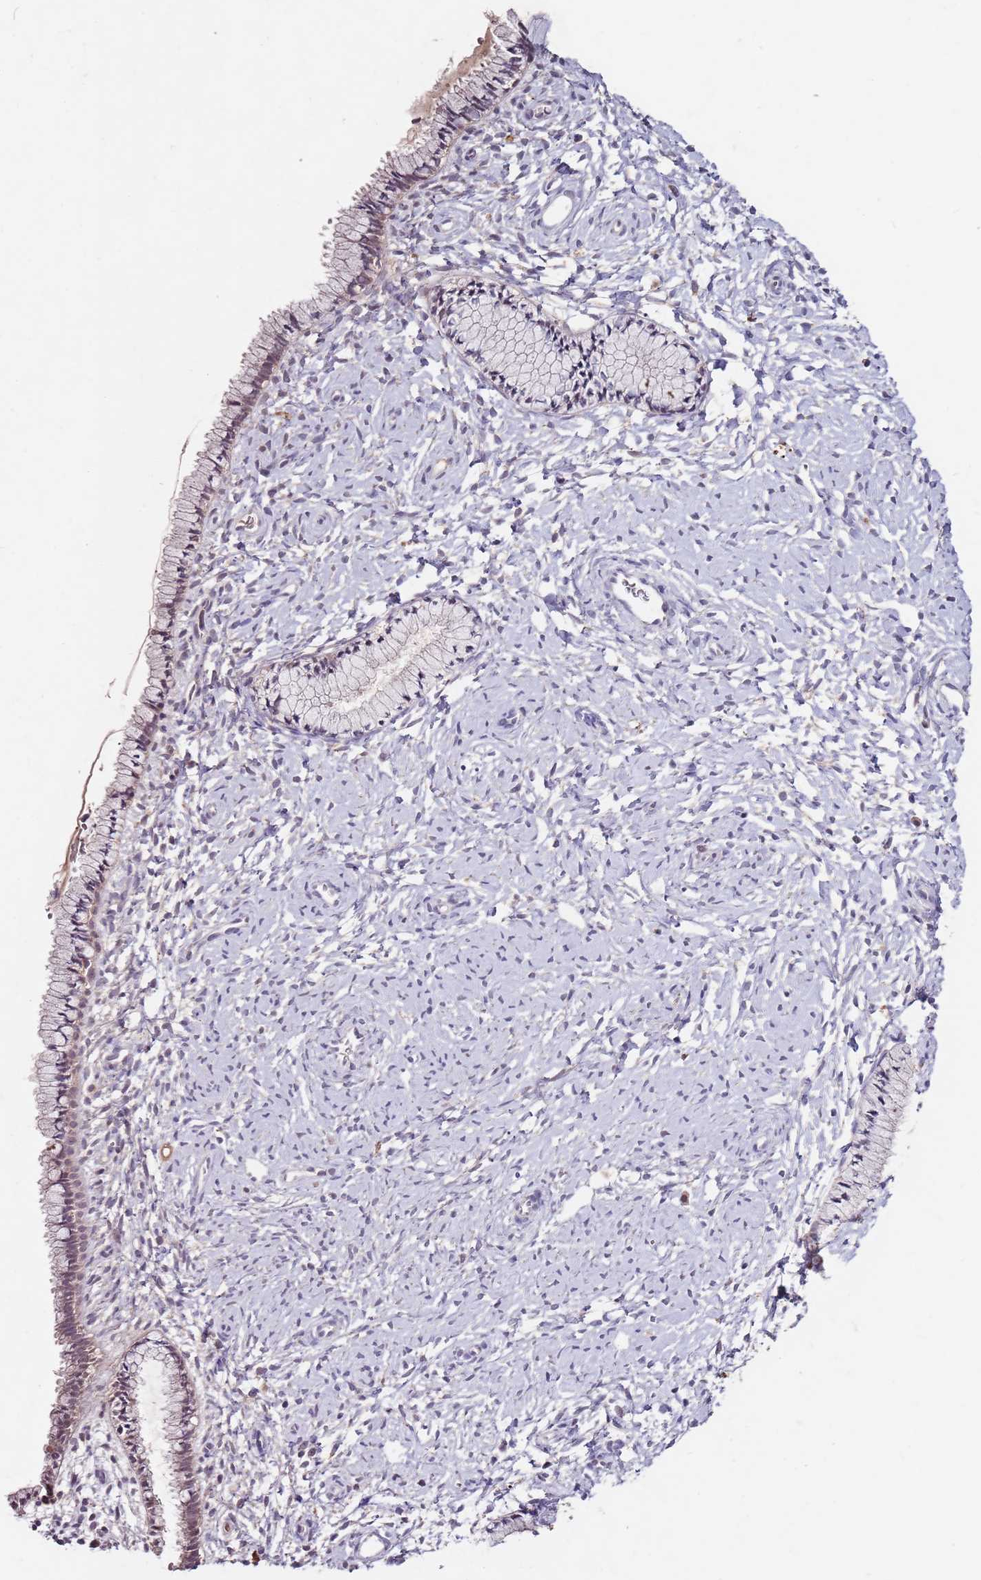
{"staining": {"intensity": "weak", "quantity": "25%-75%", "location": "cytoplasmic/membranous,nuclear"}, "tissue": "cervix", "cell_type": "Glandular cells", "image_type": "normal", "snomed": [{"axis": "morphology", "description": "Normal tissue, NOS"}, {"axis": "topography", "description": "Cervix"}], "caption": "Immunohistochemical staining of benign cervix demonstrates weak cytoplasmic/membranous,nuclear protein expression in about 25%-75% of glandular cells.", "gene": "NRDE2", "patient": {"sex": "female", "age": 33}}